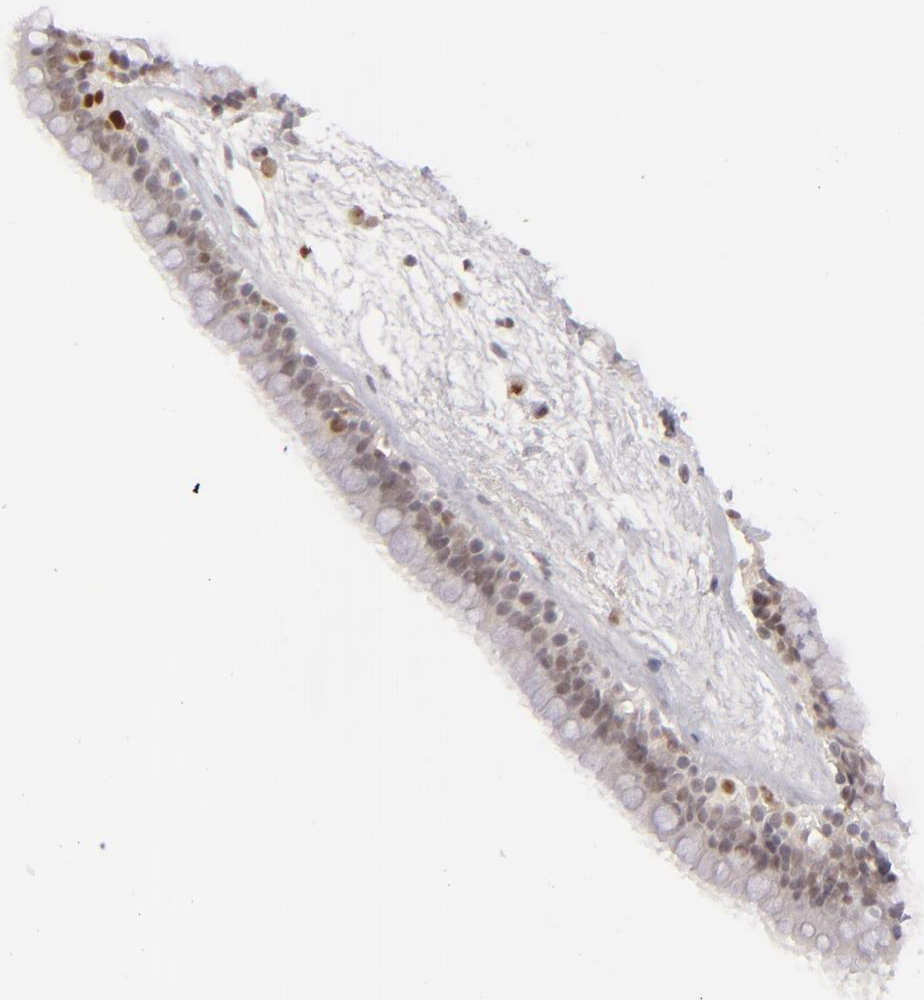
{"staining": {"intensity": "strong", "quantity": "<25%", "location": "nuclear"}, "tissue": "nasopharynx", "cell_type": "Respiratory epithelial cells", "image_type": "normal", "snomed": [{"axis": "morphology", "description": "Normal tissue, NOS"}, {"axis": "morphology", "description": "Inflammation, NOS"}, {"axis": "topography", "description": "Nasopharynx"}], "caption": "A micrograph of human nasopharynx stained for a protein demonstrates strong nuclear brown staining in respiratory epithelial cells.", "gene": "FEN1", "patient": {"sex": "male", "age": 48}}